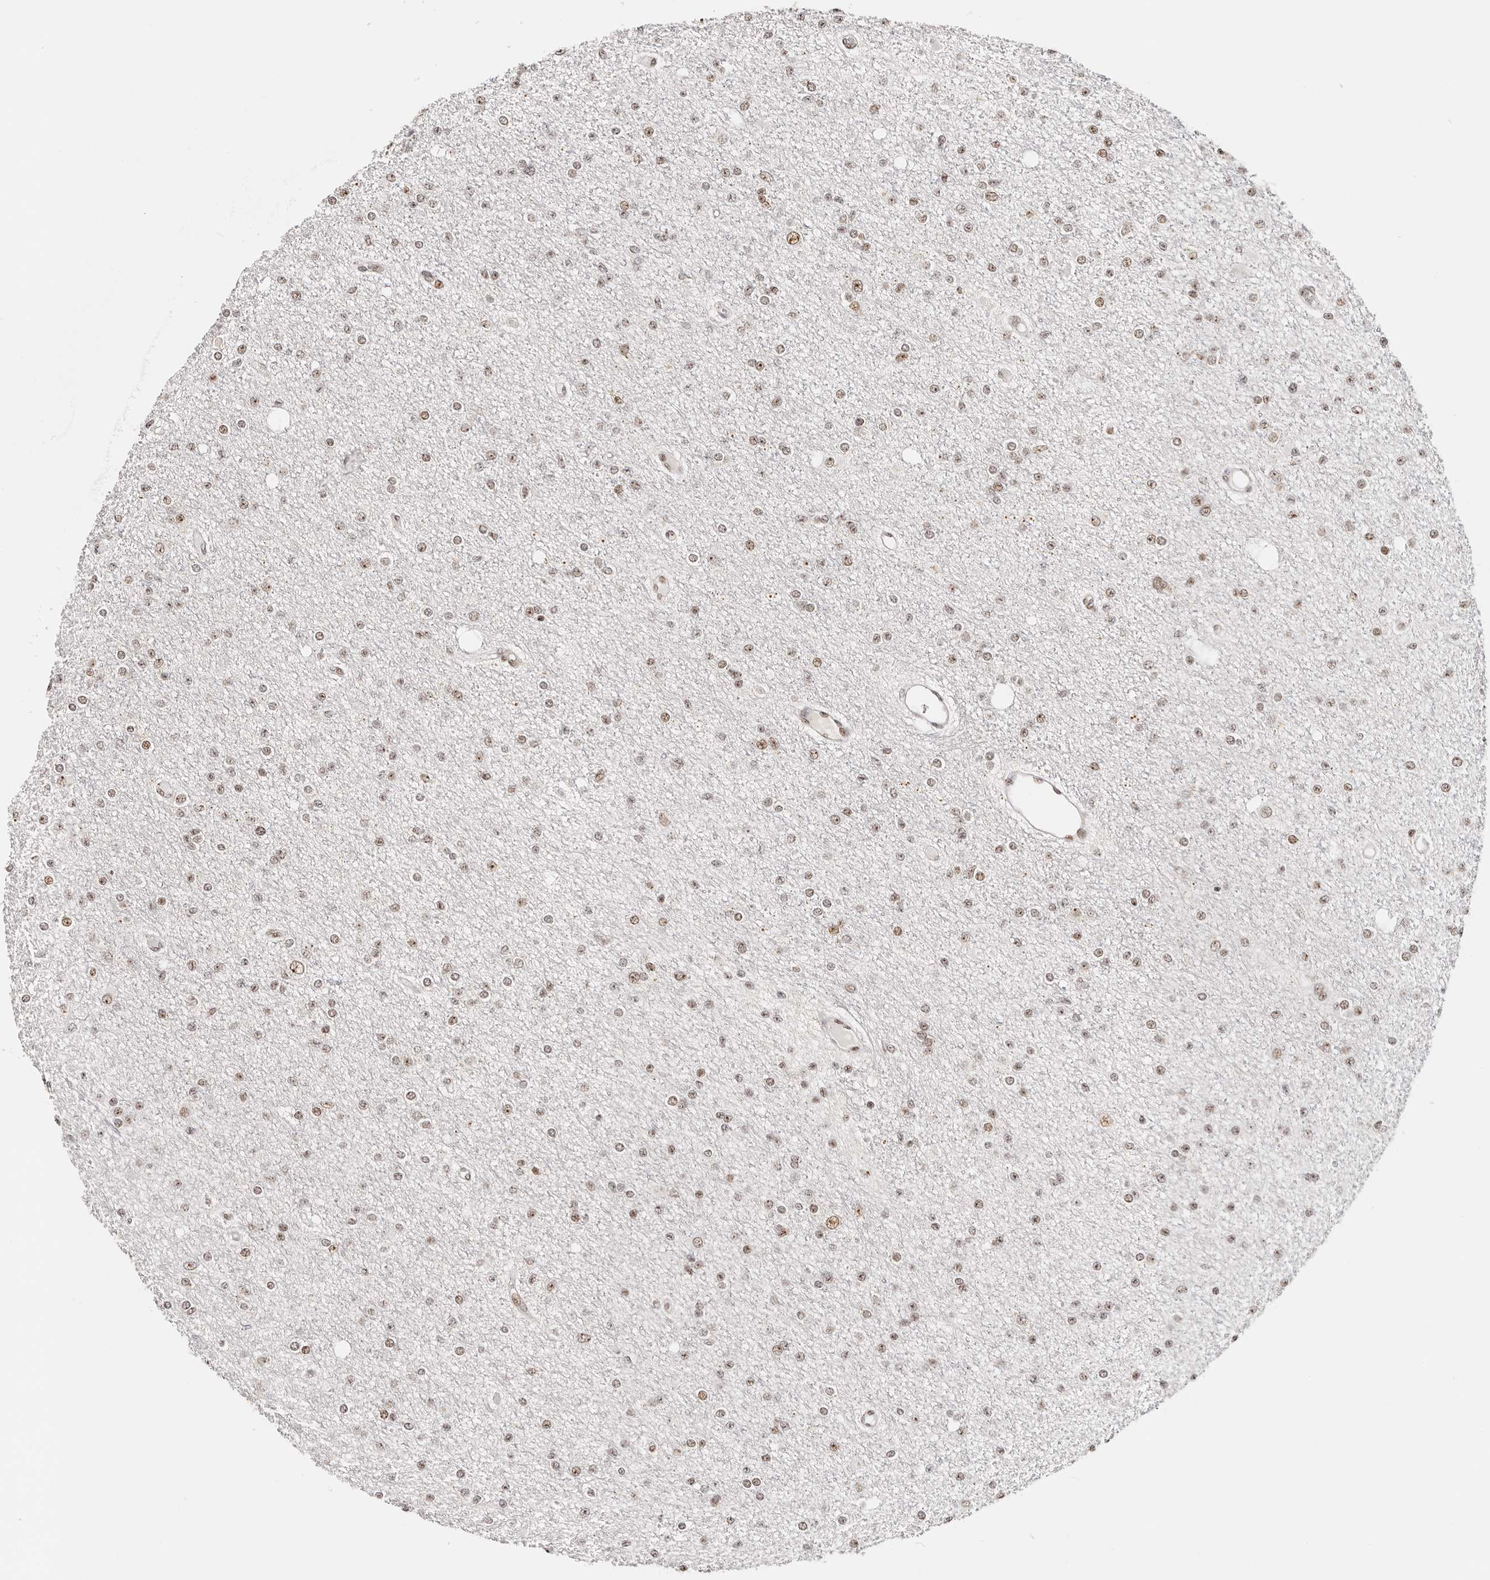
{"staining": {"intensity": "moderate", "quantity": "25%-75%", "location": "nuclear"}, "tissue": "glioma", "cell_type": "Tumor cells", "image_type": "cancer", "snomed": [{"axis": "morphology", "description": "Glioma, malignant, Low grade"}, {"axis": "topography", "description": "Brain"}], "caption": "Immunohistochemistry (IHC) histopathology image of neoplastic tissue: human malignant low-grade glioma stained using immunohistochemistry (IHC) shows medium levels of moderate protein expression localized specifically in the nuclear of tumor cells, appearing as a nuclear brown color.", "gene": "IQGAP3", "patient": {"sex": "female", "age": 22}}